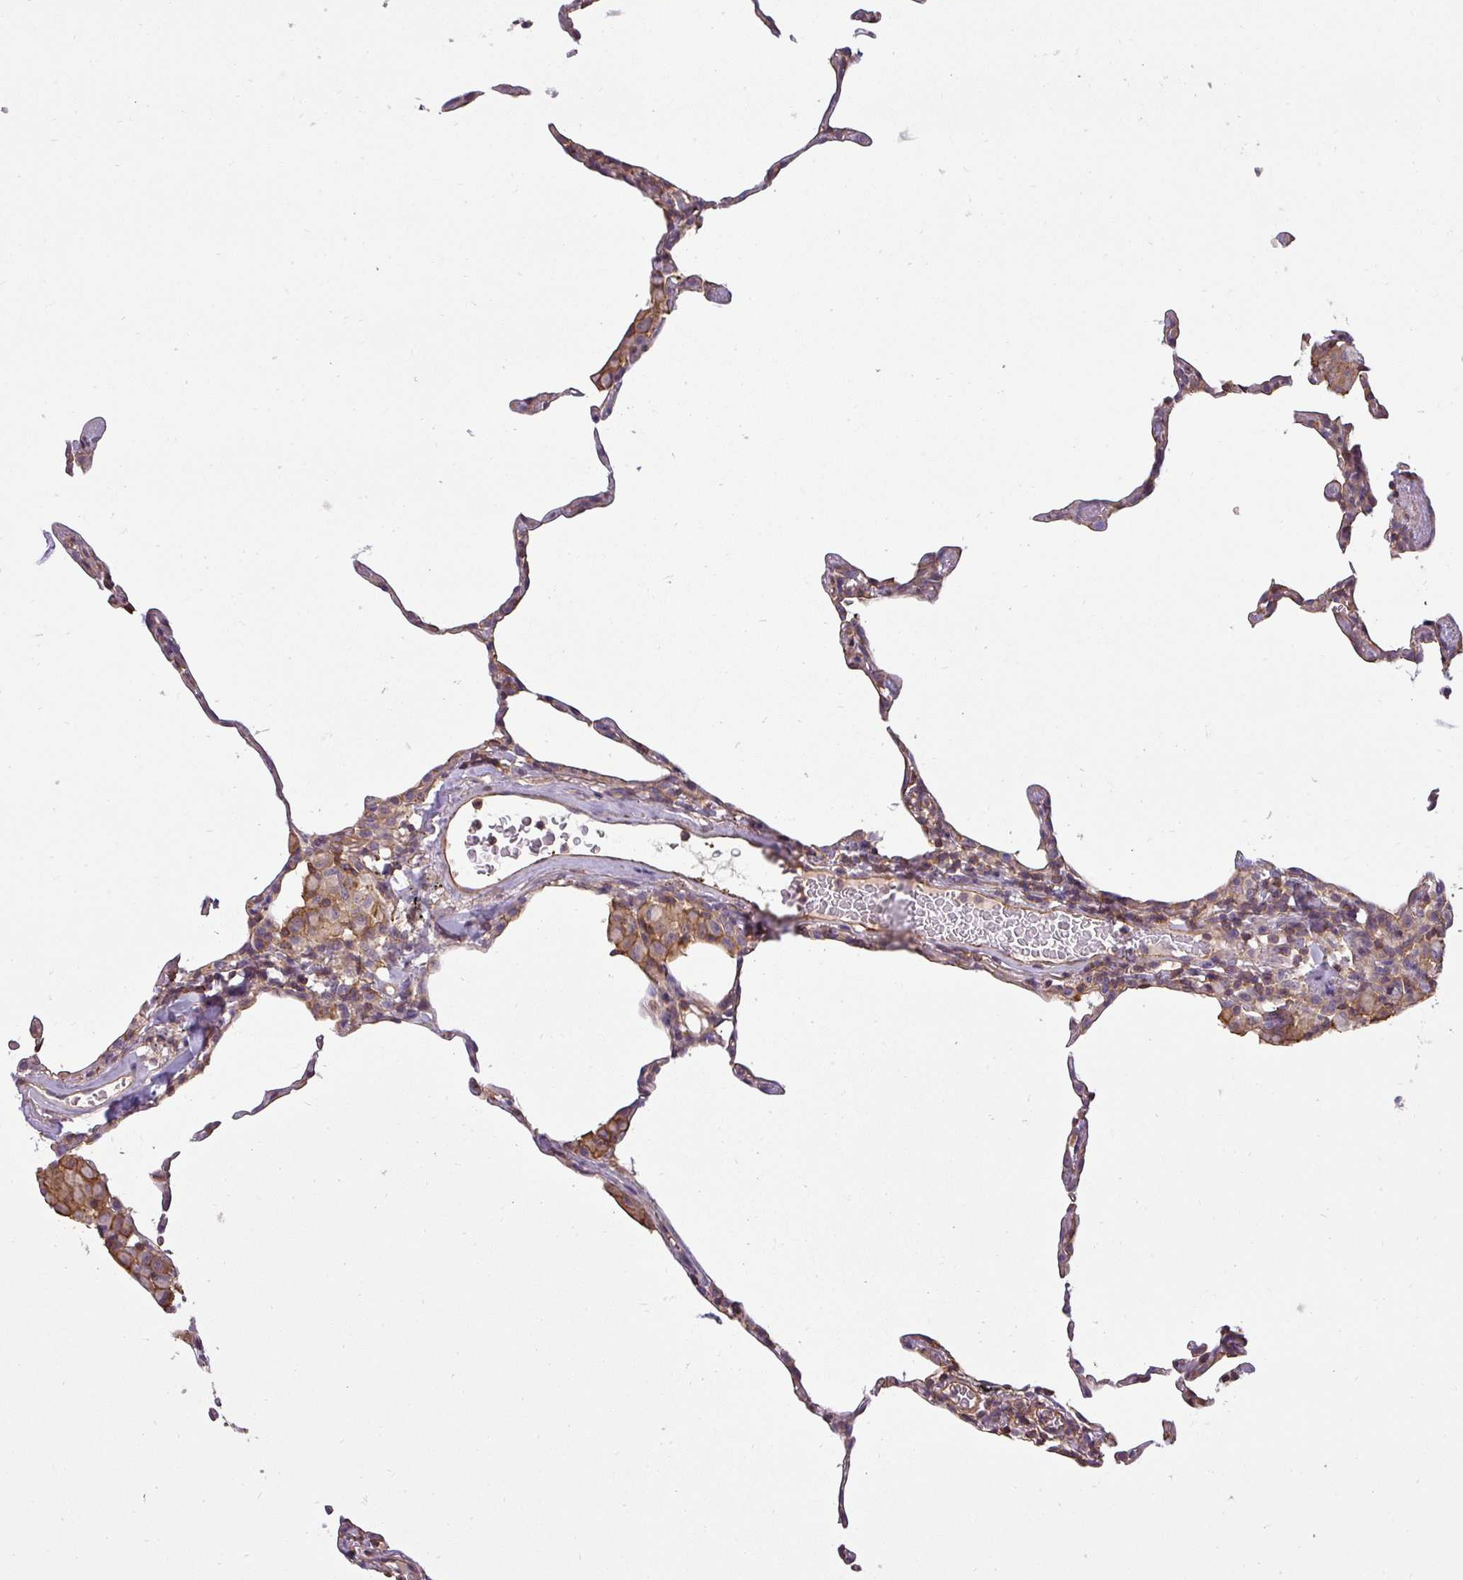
{"staining": {"intensity": "negative", "quantity": "none", "location": "none"}, "tissue": "lung", "cell_type": "Alveolar cells", "image_type": "normal", "snomed": [{"axis": "morphology", "description": "Normal tissue, NOS"}, {"axis": "topography", "description": "Lung"}], "caption": "Lung was stained to show a protein in brown. There is no significant staining in alveolar cells. (Brightfield microscopy of DAB IHC at high magnification).", "gene": "ZNF835", "patient": {"sex": "female", "age": 57}}